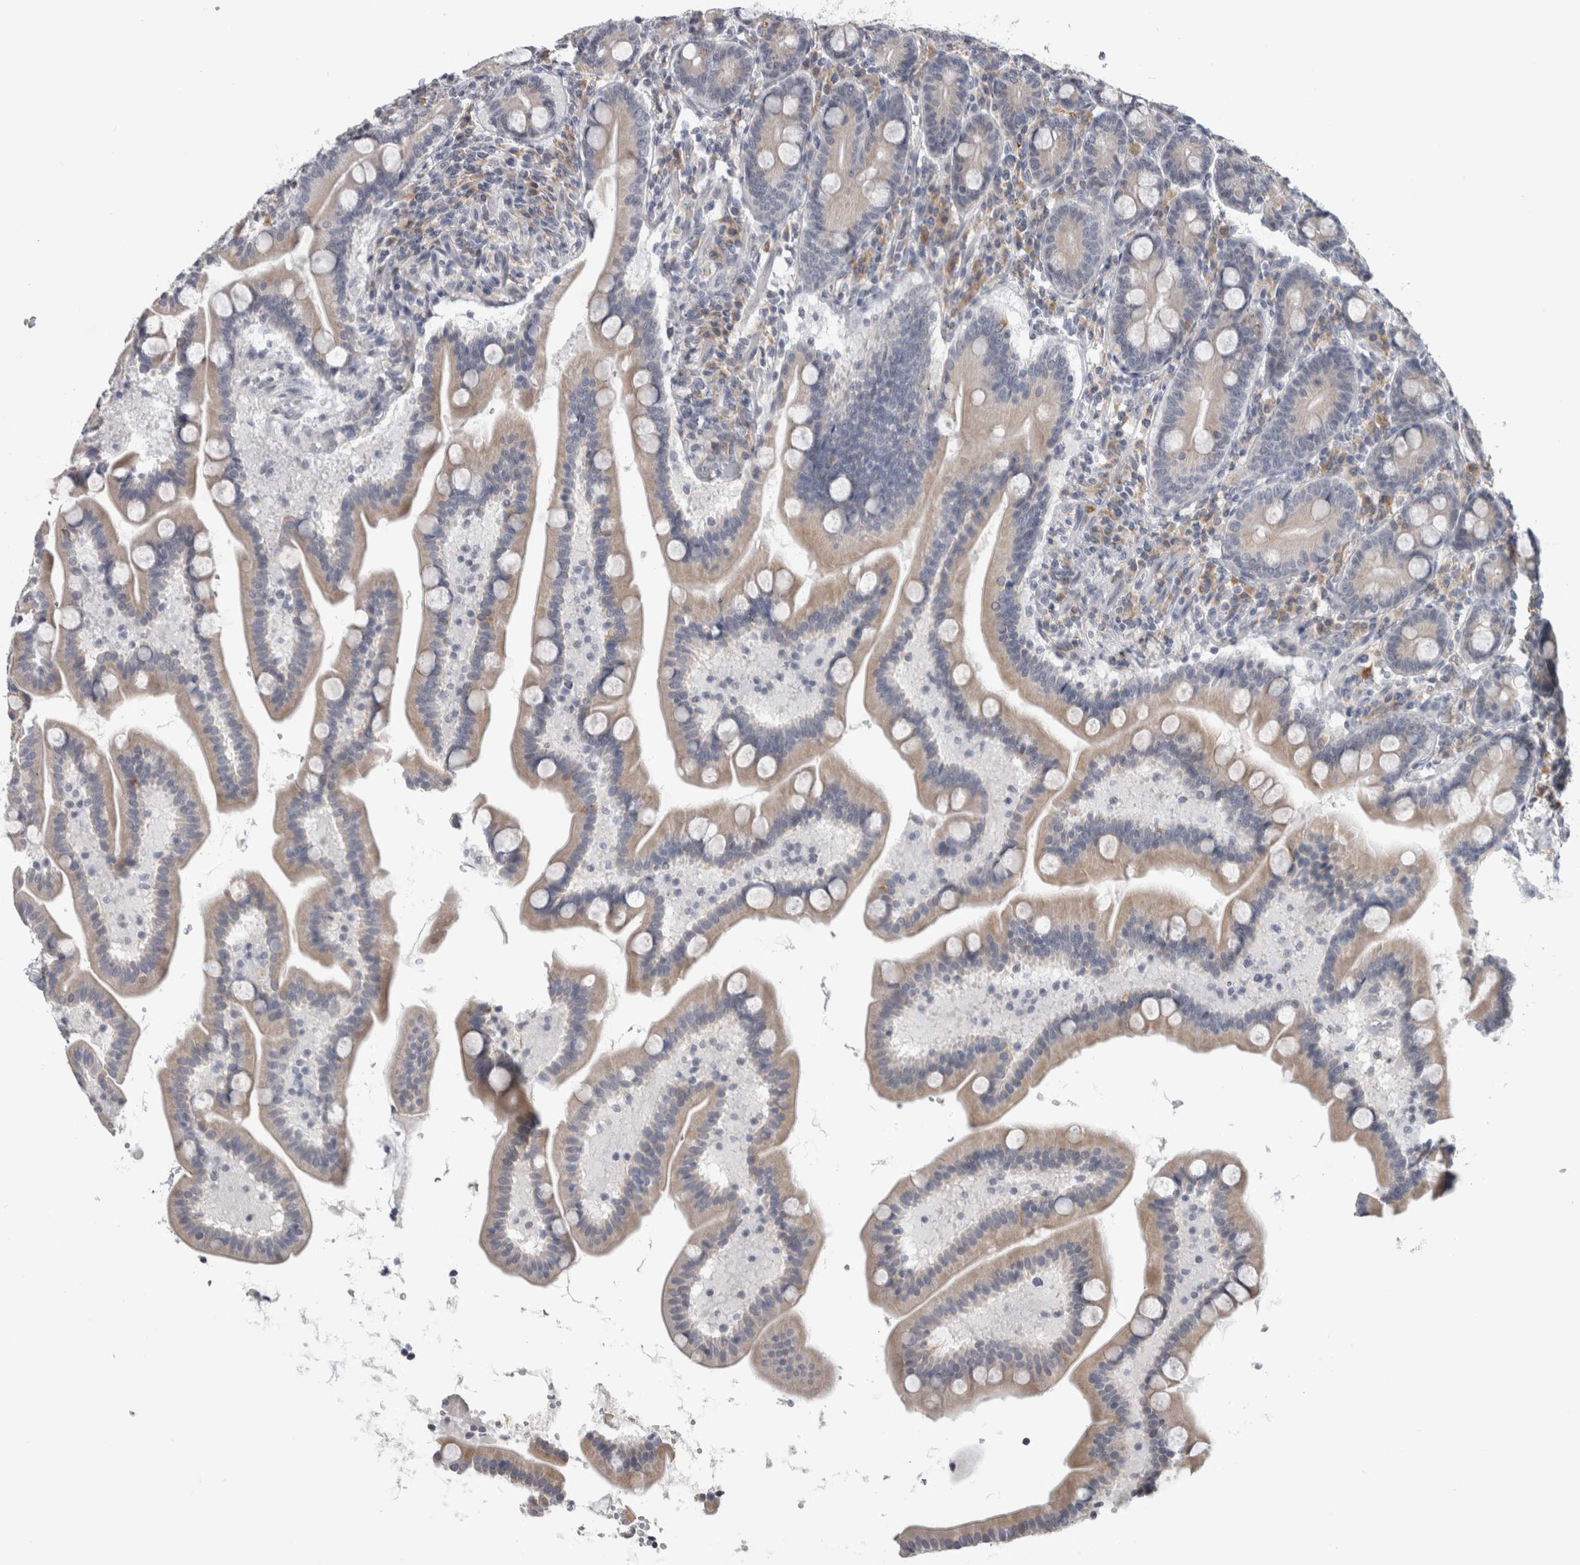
{"staining": {"intensity": "weak", "quantity": "<25%", "location": "cytoplasmic/membranous"}, "tissue": "duodenum", "cell_type": "Glandular cells", "image_type": "normal", "snomed": [{"axis": "morphology", "description": "Normal tissue, NOS"}, {"axis": "topography", "description": "Duodenum"}], "caption": "IHC photomicrograph of unremarkable human duodenum stained for a protein (brown), which displays no positivity in glandular cells. Nuclei are stained in blue.", "gene": "TMEM242", "patient": {"sex": "male", "age": 54}}